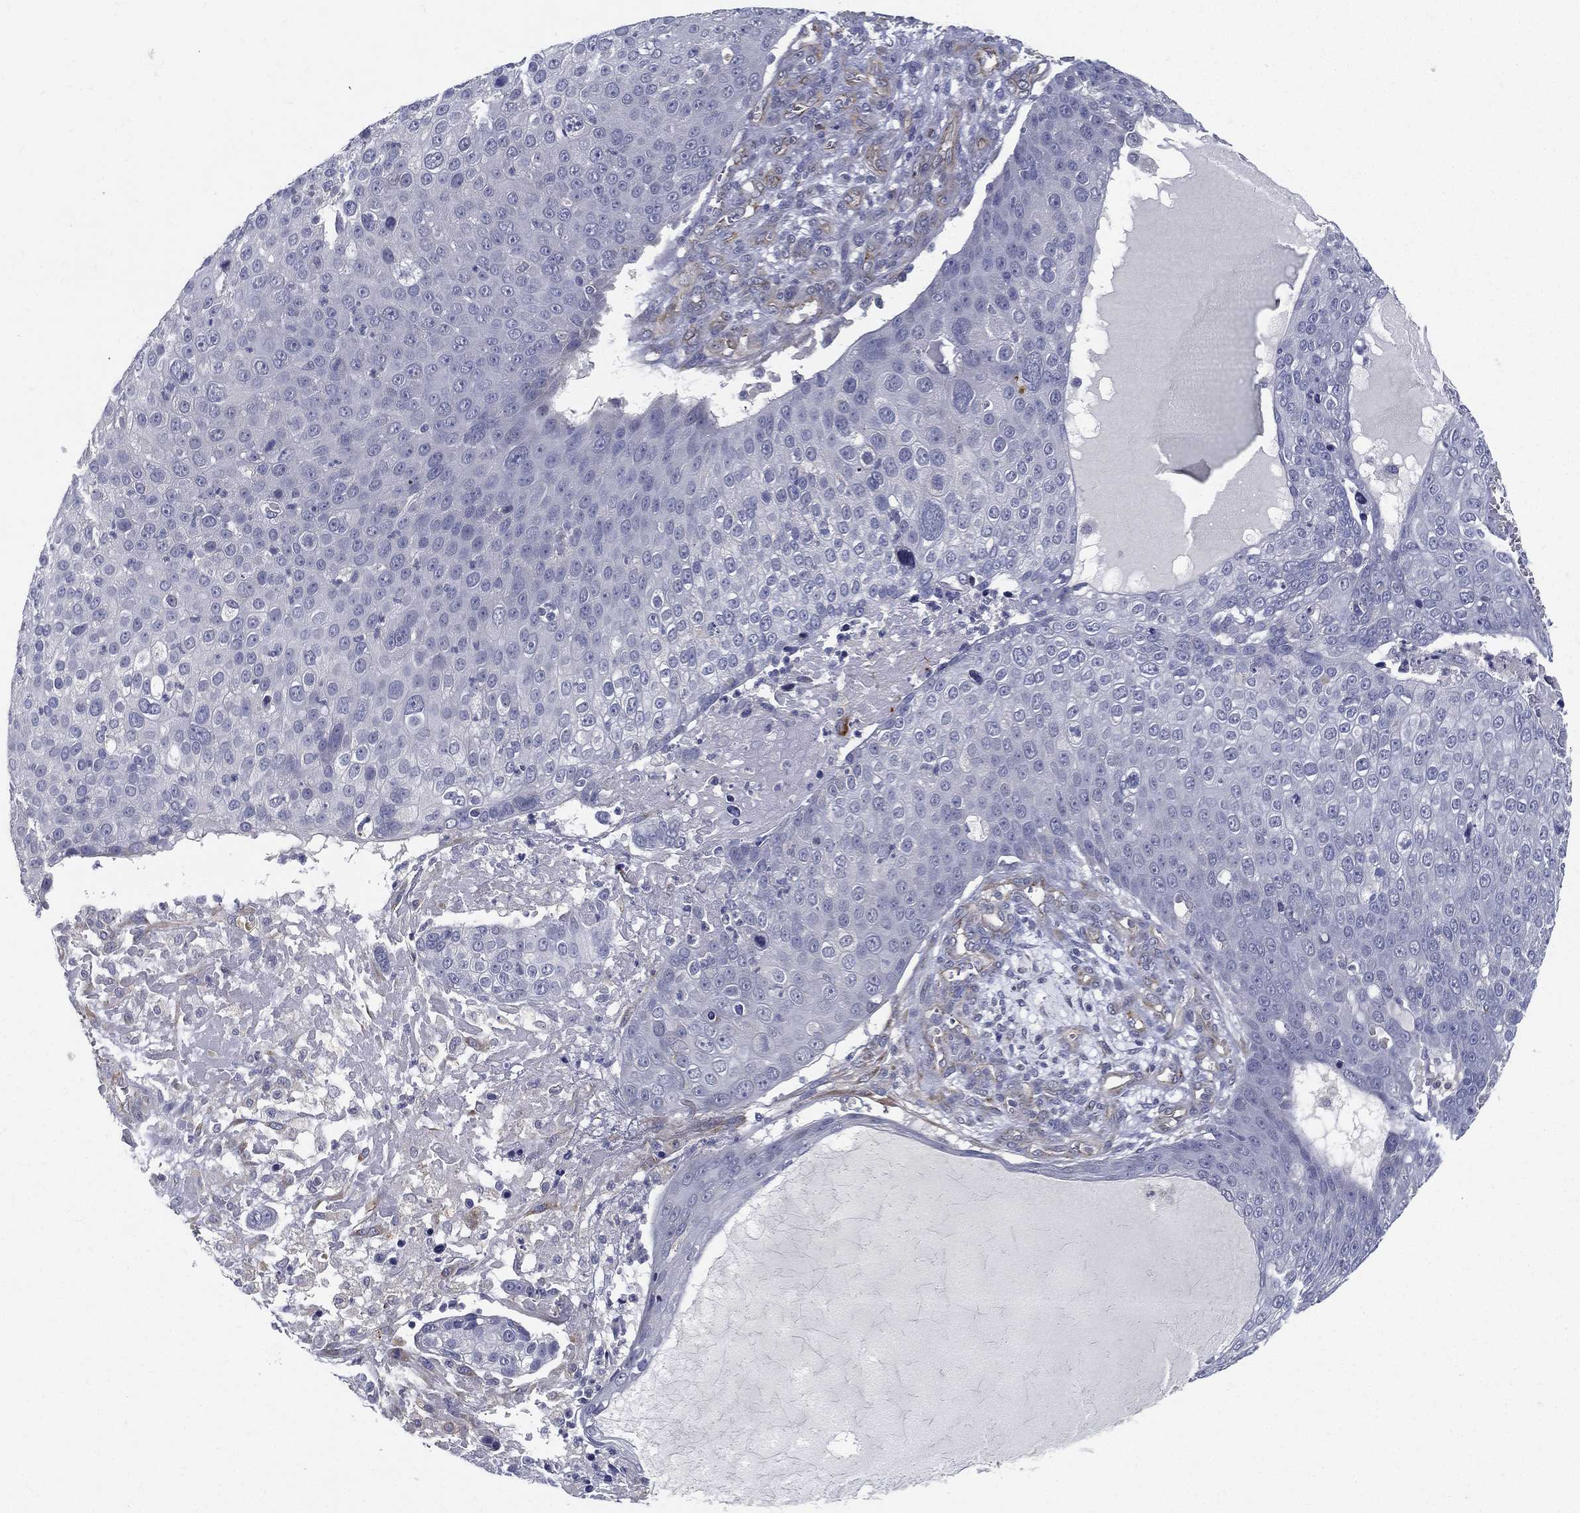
{"staining": {"intensity": "negative", "quantity": "none", "location": "none"}, "tissue": "skin cancer", "cell_type": "Tumor cells", "image_type": "cancer", "snomed": [{"axis": "morphology", "description": "Squamous cell carcinoma, NOS"}, {"axis": "topography", "description": "Skin"}], "caption": "This photomicrograph is of squamous cell carcinoma (skin) stained with immunohistochemistry to label a protein in brown with the nuclei are counter-stained blue. There is no expression in tumor cells. Brightfield microscopy of immunohistochemistry (IHC) stained with DAB (3,3'-diaminobenzidine) (brown) and hematoxylin (blue), captured at high magnification.", "gene": "LRRC56", "patient": {"sex": "male", "age": 71}}